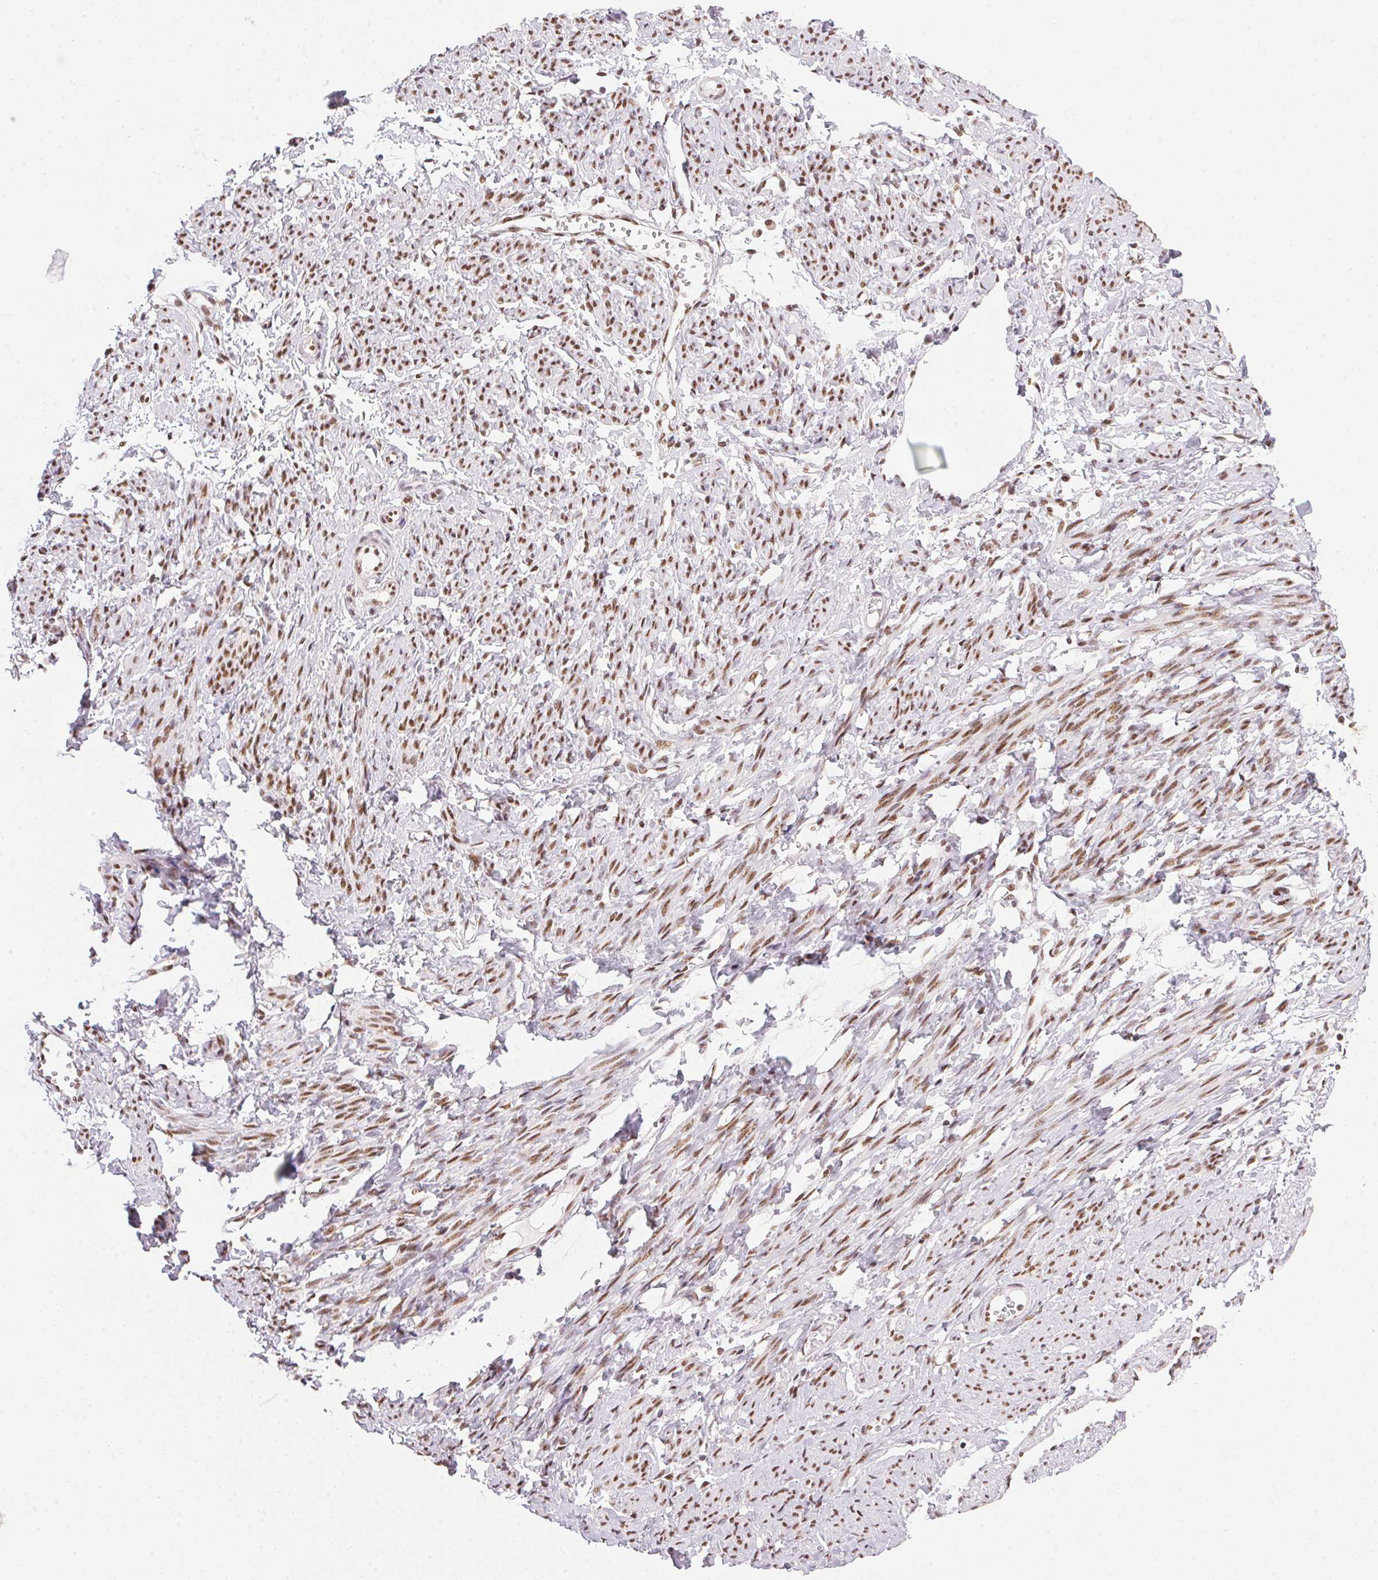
{"staining": {"intensity": "moderate", "quantity": ">75%", "location": "nuclear"}, "tissue": "smooth muscle", "cell_type": "Smooth muscle cells", "image_type": "normal", "snomed": [{"axis": "morphology", "description": "Normal tissue, NOS"}, {"axis": "topography", "description": "Smooth muscle"}], "caption": "Normal smooth muscle displays moderate nuclear expression in approximately >75% of smooth muscle cells, visualized by immunohistochemistry.", "gene": "NFE2L1", "patient": {"sex": "female", "age": 65}}